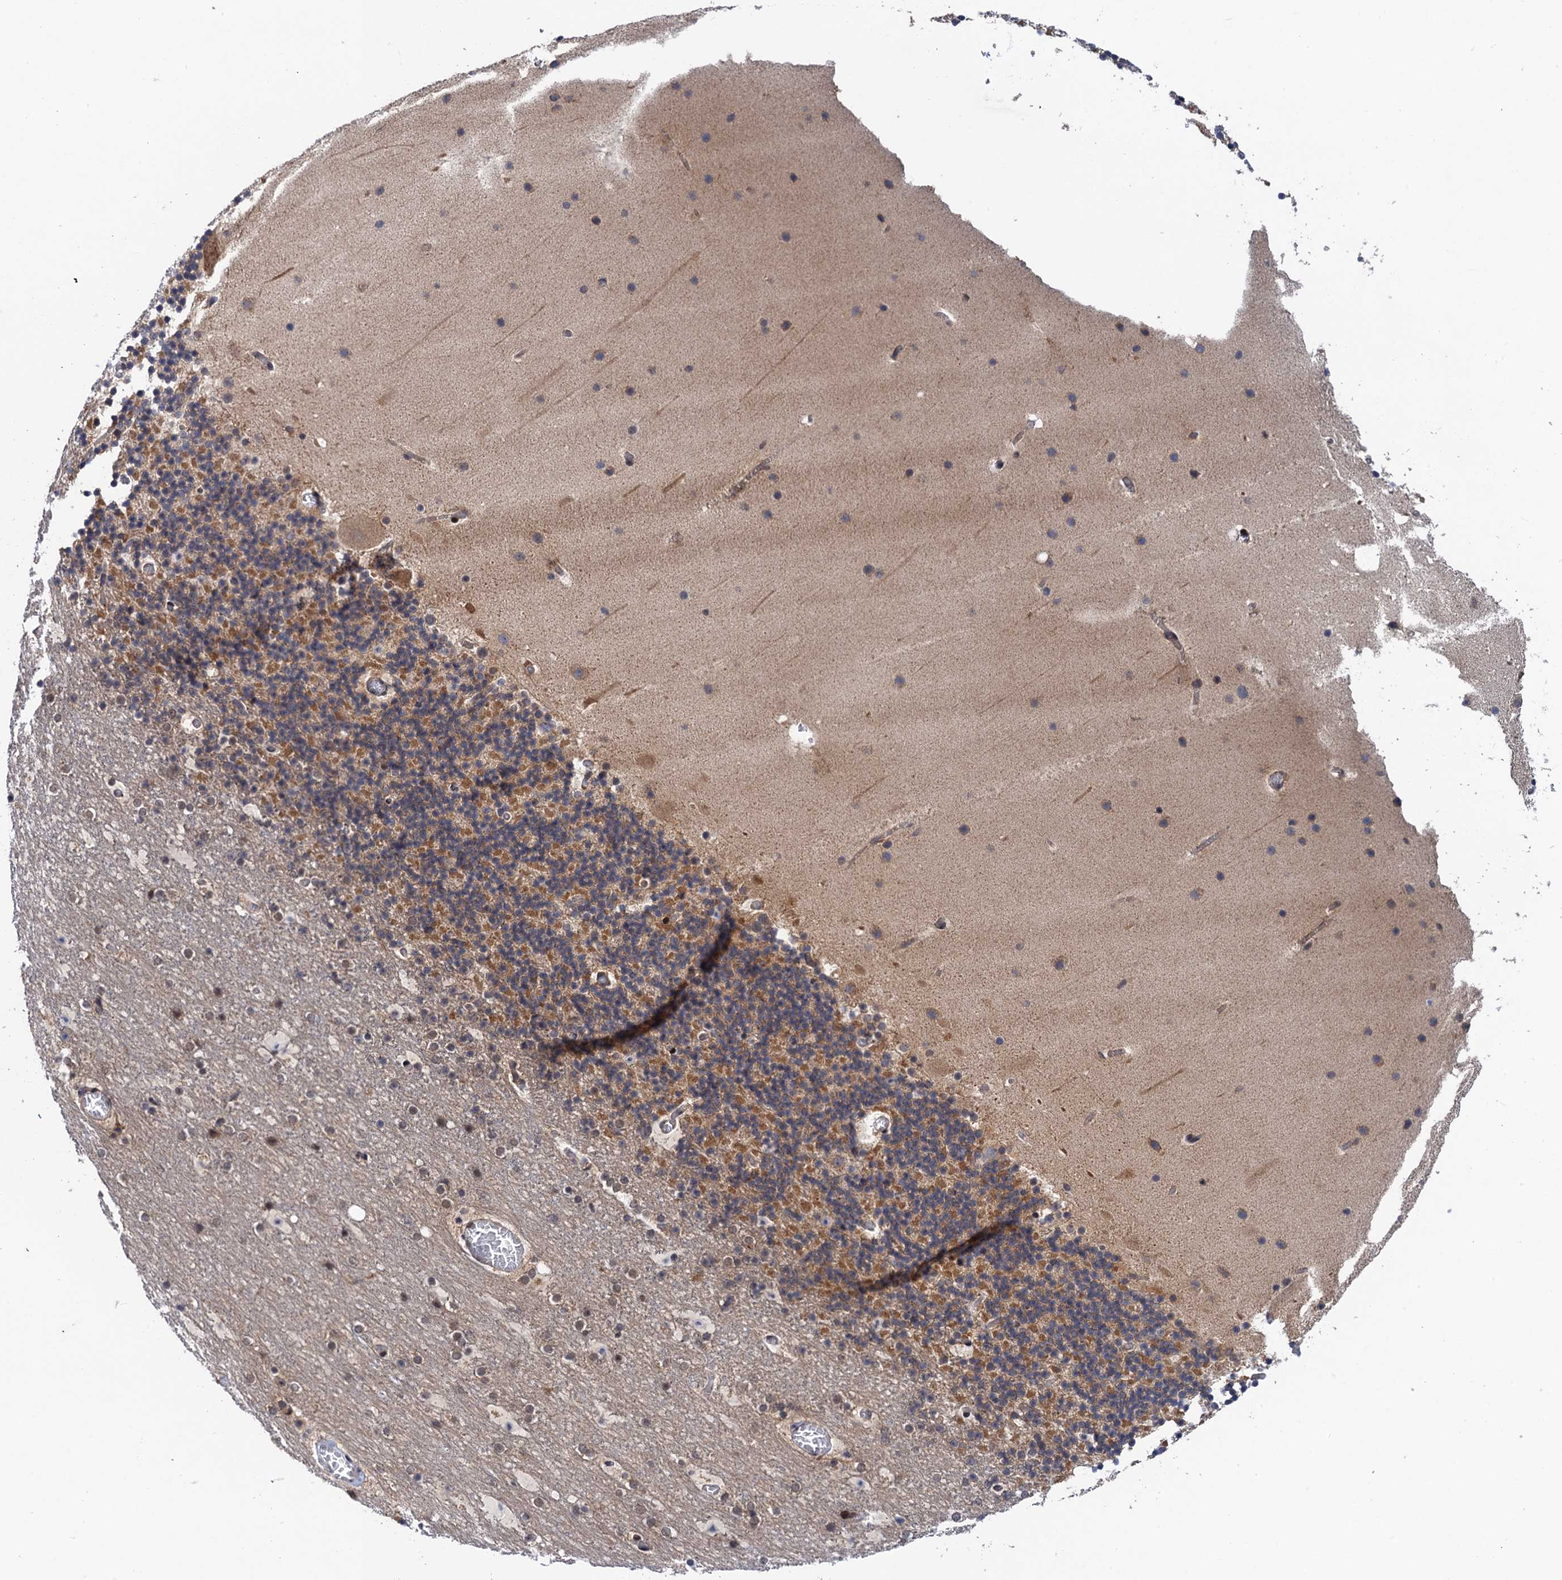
{"staining": {"intensity": "moderate", "quantity": "25%-75%", "location": "cytoplasmic/membranous"}, "tissue": "cerebellum", "cell_type": "Cells in granular layer", "image_type": "normal", "snomed": [{"axis": "morphology", "description": "Normal tissue, NOS"}, {"axis": "topography", "description": "Cerebellum"}], "caption": "Protein staining by immunohistochemistry exhibits moderate cytoplasmic/membranous positivity in approximately 25%-75% of cells in granular layer in normal cerebellum. The staining was performed using DAB (3,3'-diaminobenzidine) to visualize the protein expression in brown, while the nuclei were stained in blue with hematoxylin (Magnification: 20x).", "gene": "NEK8", "patient": {"sex": "male", "age": 57}}